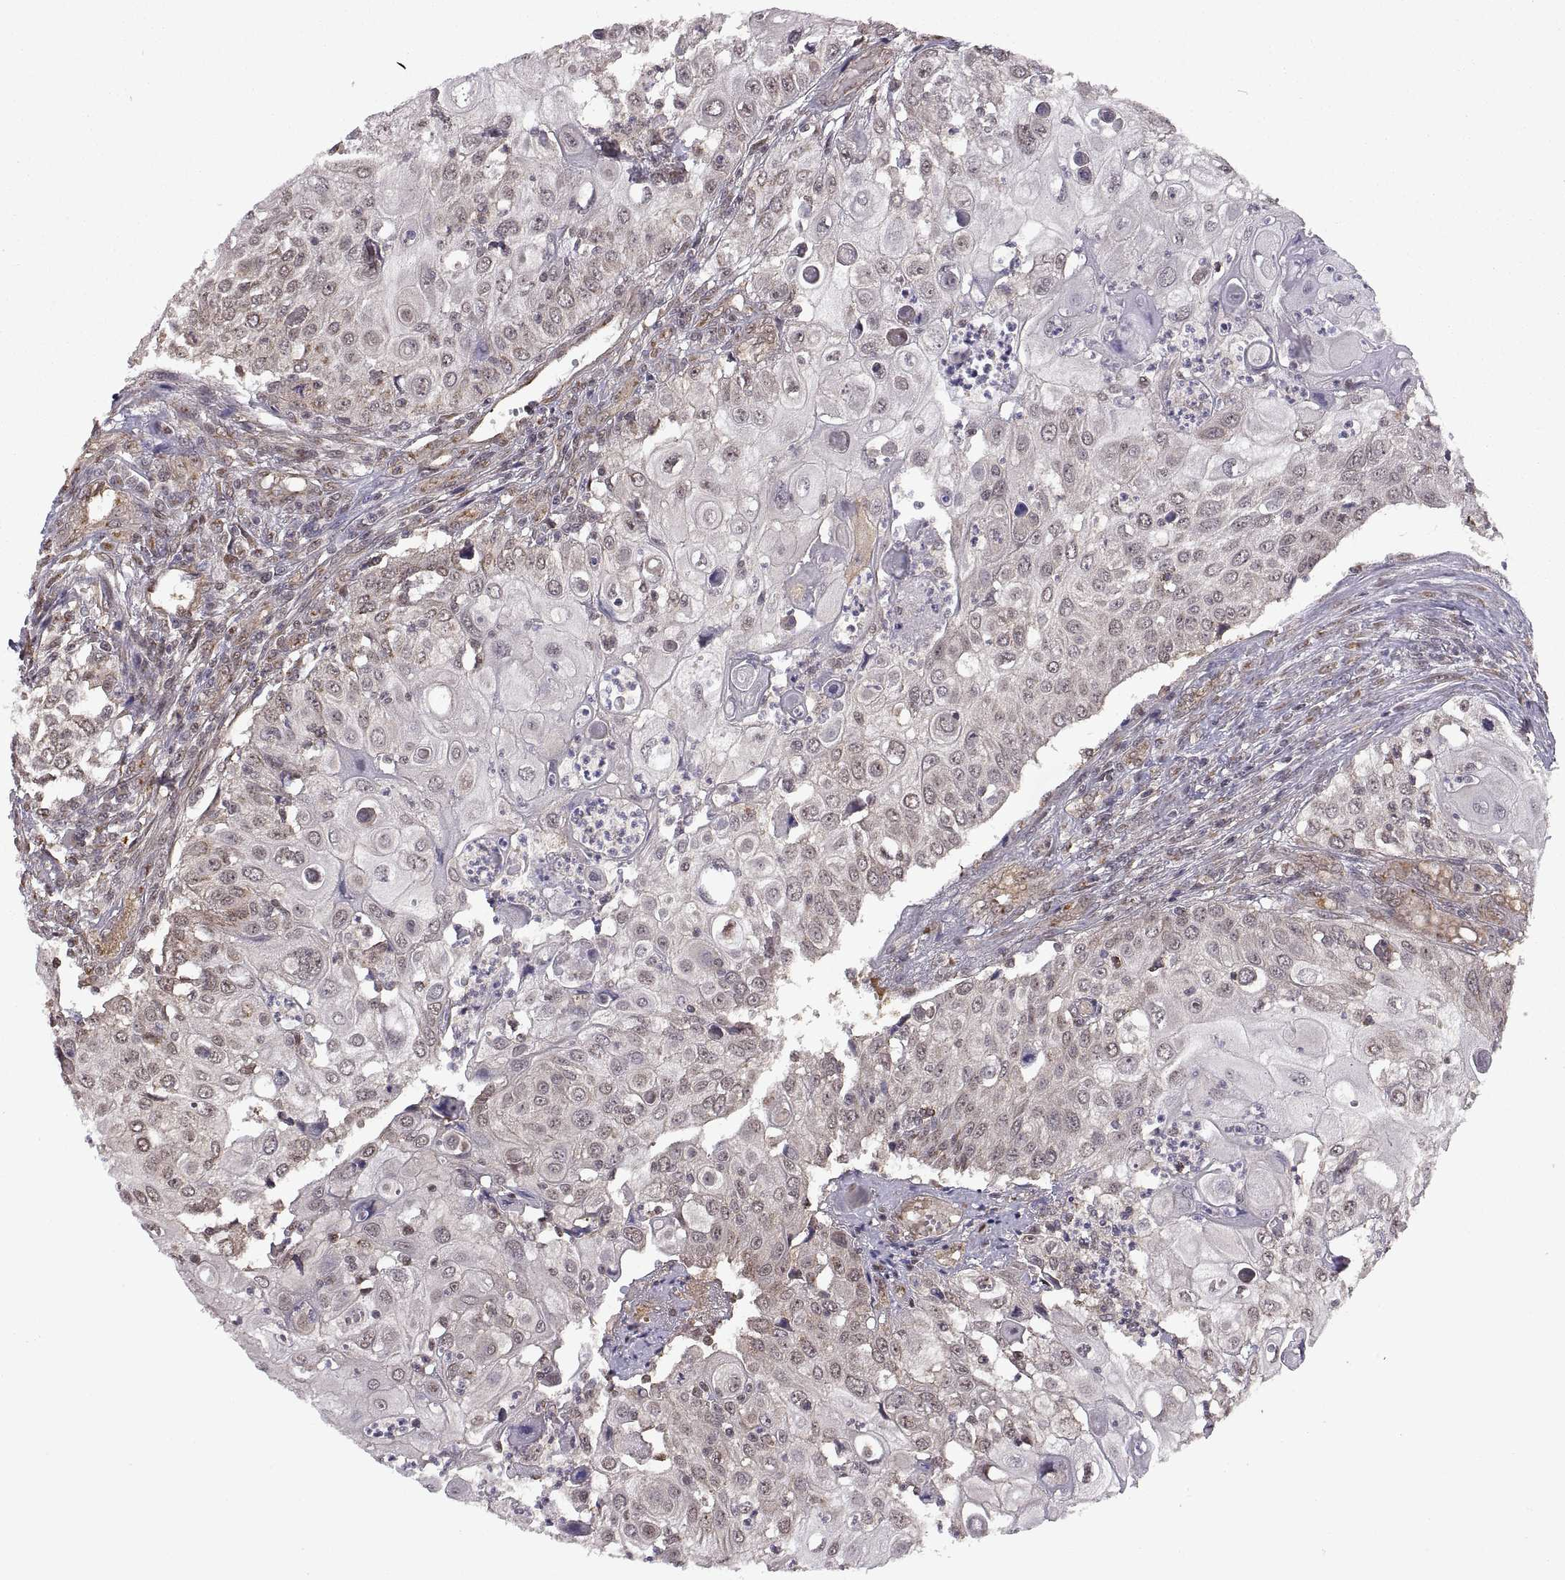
{"staining": {"intensity": "negative", "quantity": "none", "location": "none"}, "tissue": "urothelial cancer", "cell_type": "Tumor cells", "image_type": "cancer", "snomed": [{"axis": "morphology", "description": "Urothelial carcinoma, High grade"}, {"axis": "topography", "description": "Urinary bladder"}], "caption": "The immunohistochemistry (IHC) image has no significant staining in tumor cells of high-grade urothelial carcinoma tissue.", "gene": "ARRB1", "patient": {"sex": "female", "age": 79}}